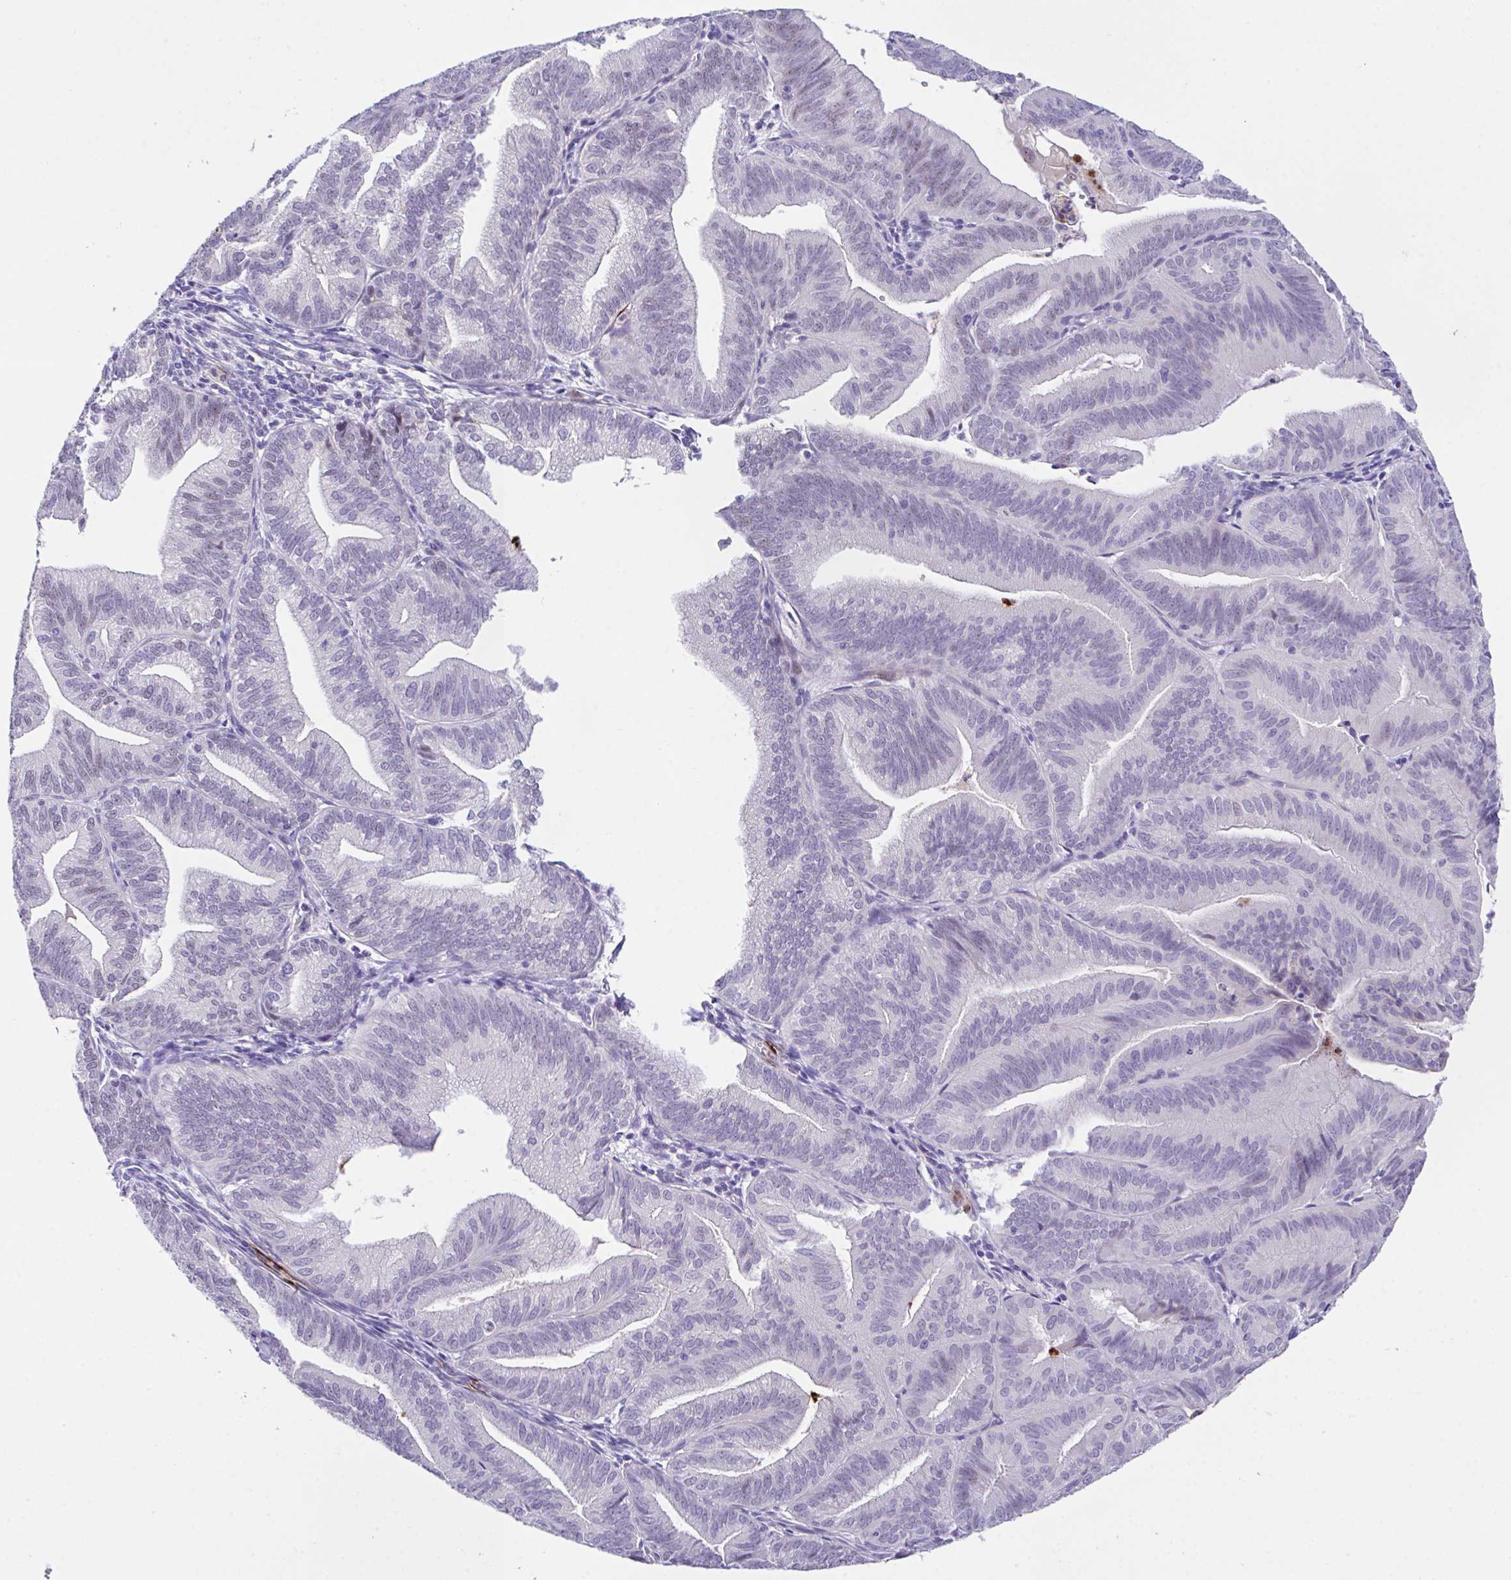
{"staining": {"intensity": "negative", "quantity": "none", "location": "none"}, "tissue": "endometrial cancer", "cell_type": "Tumor cells", "image_type": "cancer", "snomed": [{"axis": "morphology", "description": "Adenocarcinoma, NOS"}, {"axis": "topography", "description": "Endometrium"}], "caption": "This histopathology image is of endometrial adenocarcinoma stained with immunohistochemistry to label a protein in brown with the nuclei are counter-stained blue. There is no staining in tumor cells.", "gene": "HOXB4", "patient": {"sex": "female", "age": 70}}